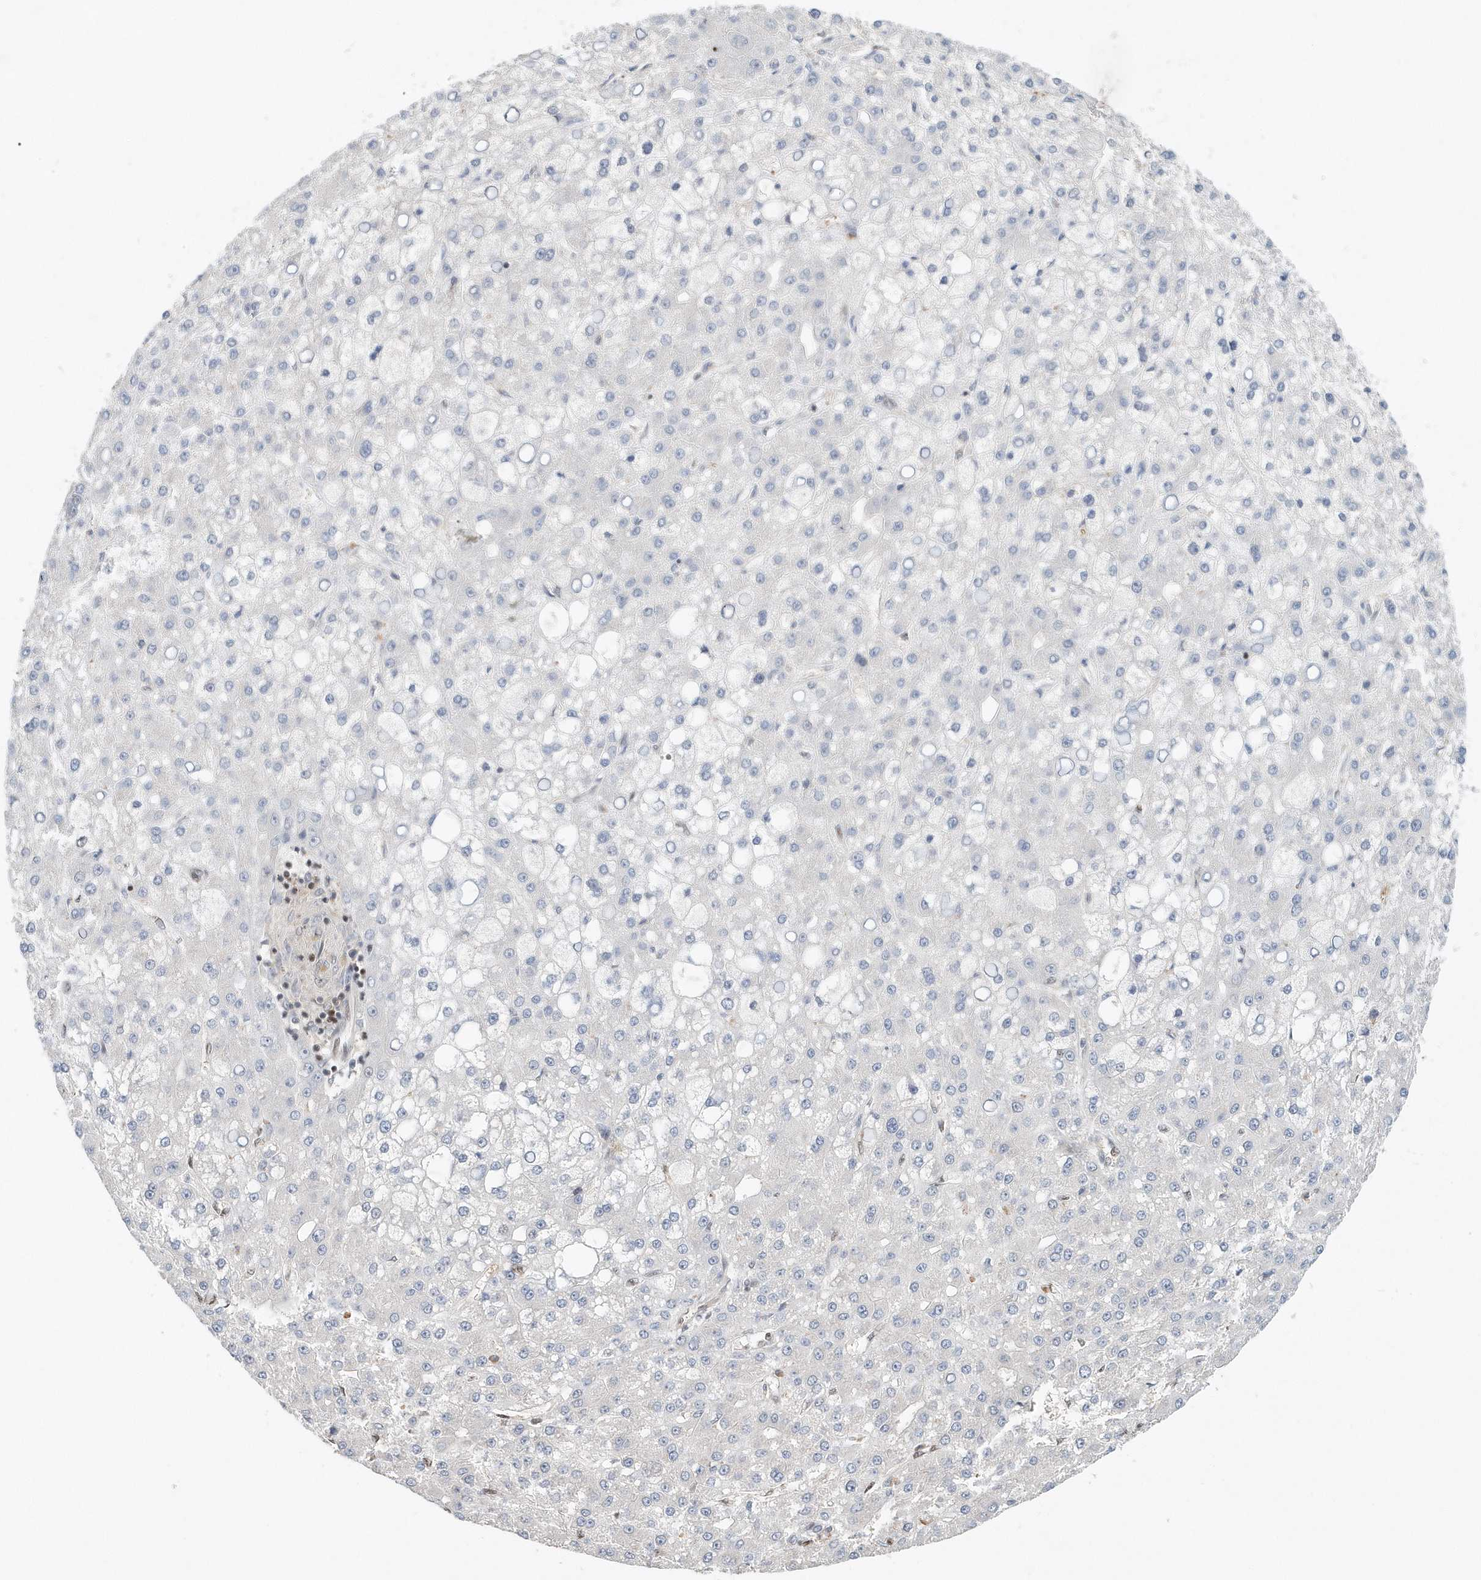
{"staining": {"intensity": "negative", "quantity": "none", "location": "none"}, "tissue": "liver cancer", "cell_type": "Tumor cells", "image_type": "cancer", "snomed": [{"axis": "morphology", "description": "Carcinoma, Hepatocellular, NOS"}, {"axis": "topography", "description": "Liver"}], "caption": "High power microscopy image of an immunohistochemistry micrograph of liver cancer (hepatocellular carcinoma), revealing no significant positivity in tumor cells.", "gene": "SUMO2", "patient": {"sex": "male", "age": 67}}